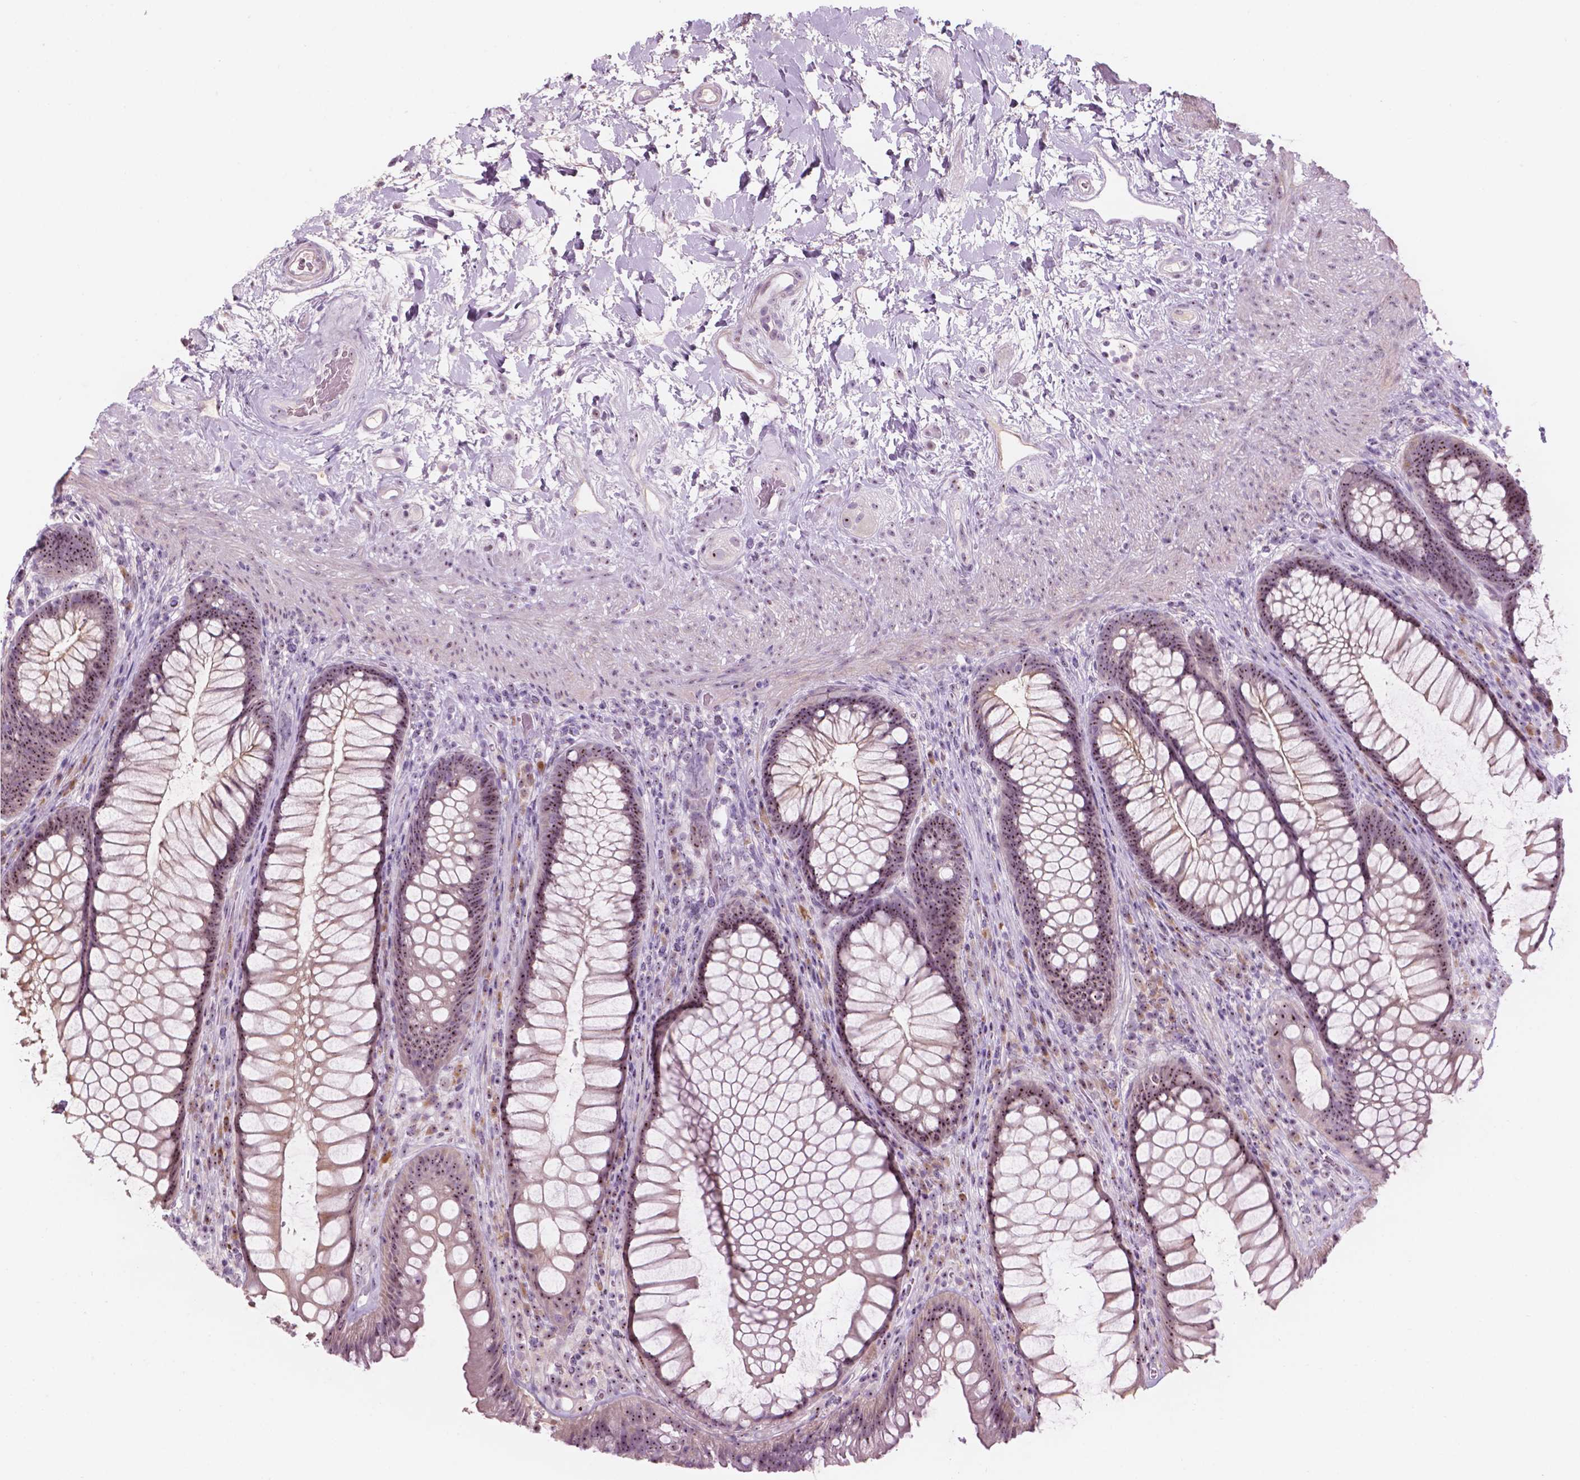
{"staining": {"intensity": "moderate", "quantity": ">75%", "location": "nuclear"}, "tissue": "rectum", "cell_type": "Glandular cells", "image_type": "normal", "snomed": [{"axis": "morphology", "description": "Normal tissue, NOS"}, {"axis": "topography", "description": "Smooth muscle"}, {"axis": "topography", "description": "Rectum"}], "caption": "IHC of unremarkable rectum displays medium levels of moderate nuclear expression in about >75% of glandular cells.", "gene": "ZNF853", "patient": {"sex": "male", "age": 53}}